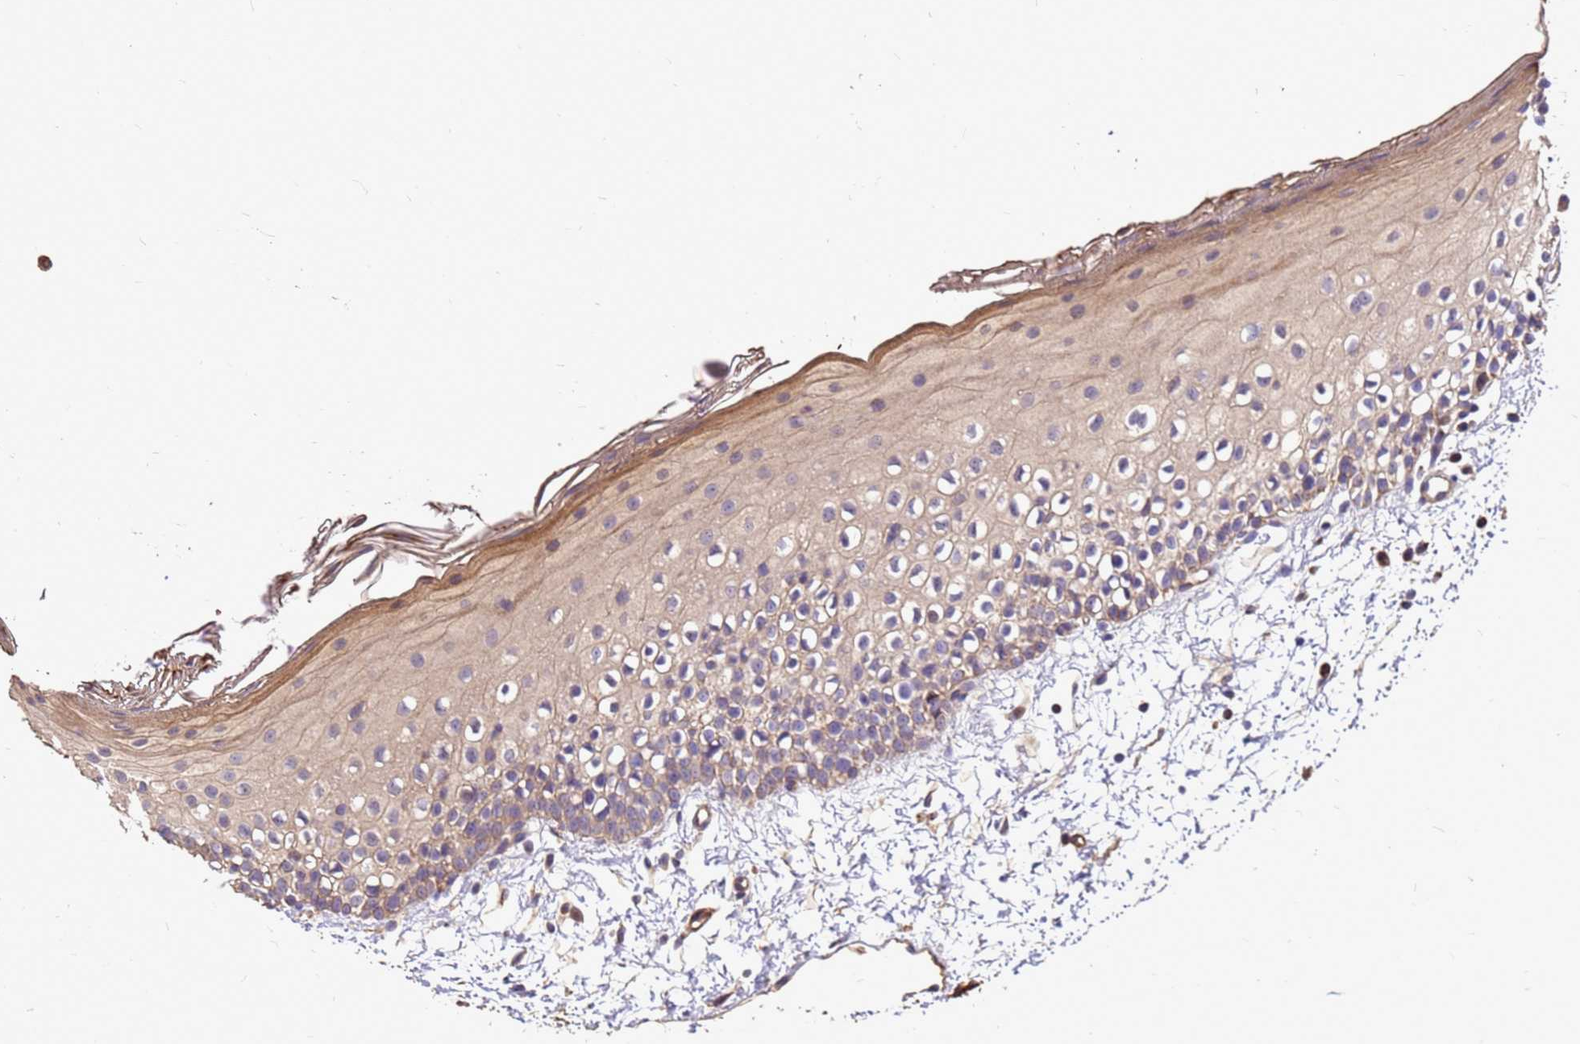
{"staining": {"intensity": "moderate", "quantity": ">75%", "location": "cytoplasmic/membranous,nuclear"}, "tissue": "oral mucosa", "cell_type": "Squamous epithelial cells", "image_type": "normal", "snomed": [{"axis": "morphology", "description": "Normal tissue, NOS"}, {"axis": "topography", "description": "Oral tissue"}], "caption": "Immunohistochemistry image of benign oral mucosa: oral mucosa stained using immunohistochemistry reveals medium levels of moderate protein expression localized specifically in the cytoplasmic/membranous,nuclear of squamous epithelial cells, appearing as a cytoplasmic/membranous,nuclear brown color.", "gene": "RSPRY1", "patient": {"sex": "male", "age": 28}}